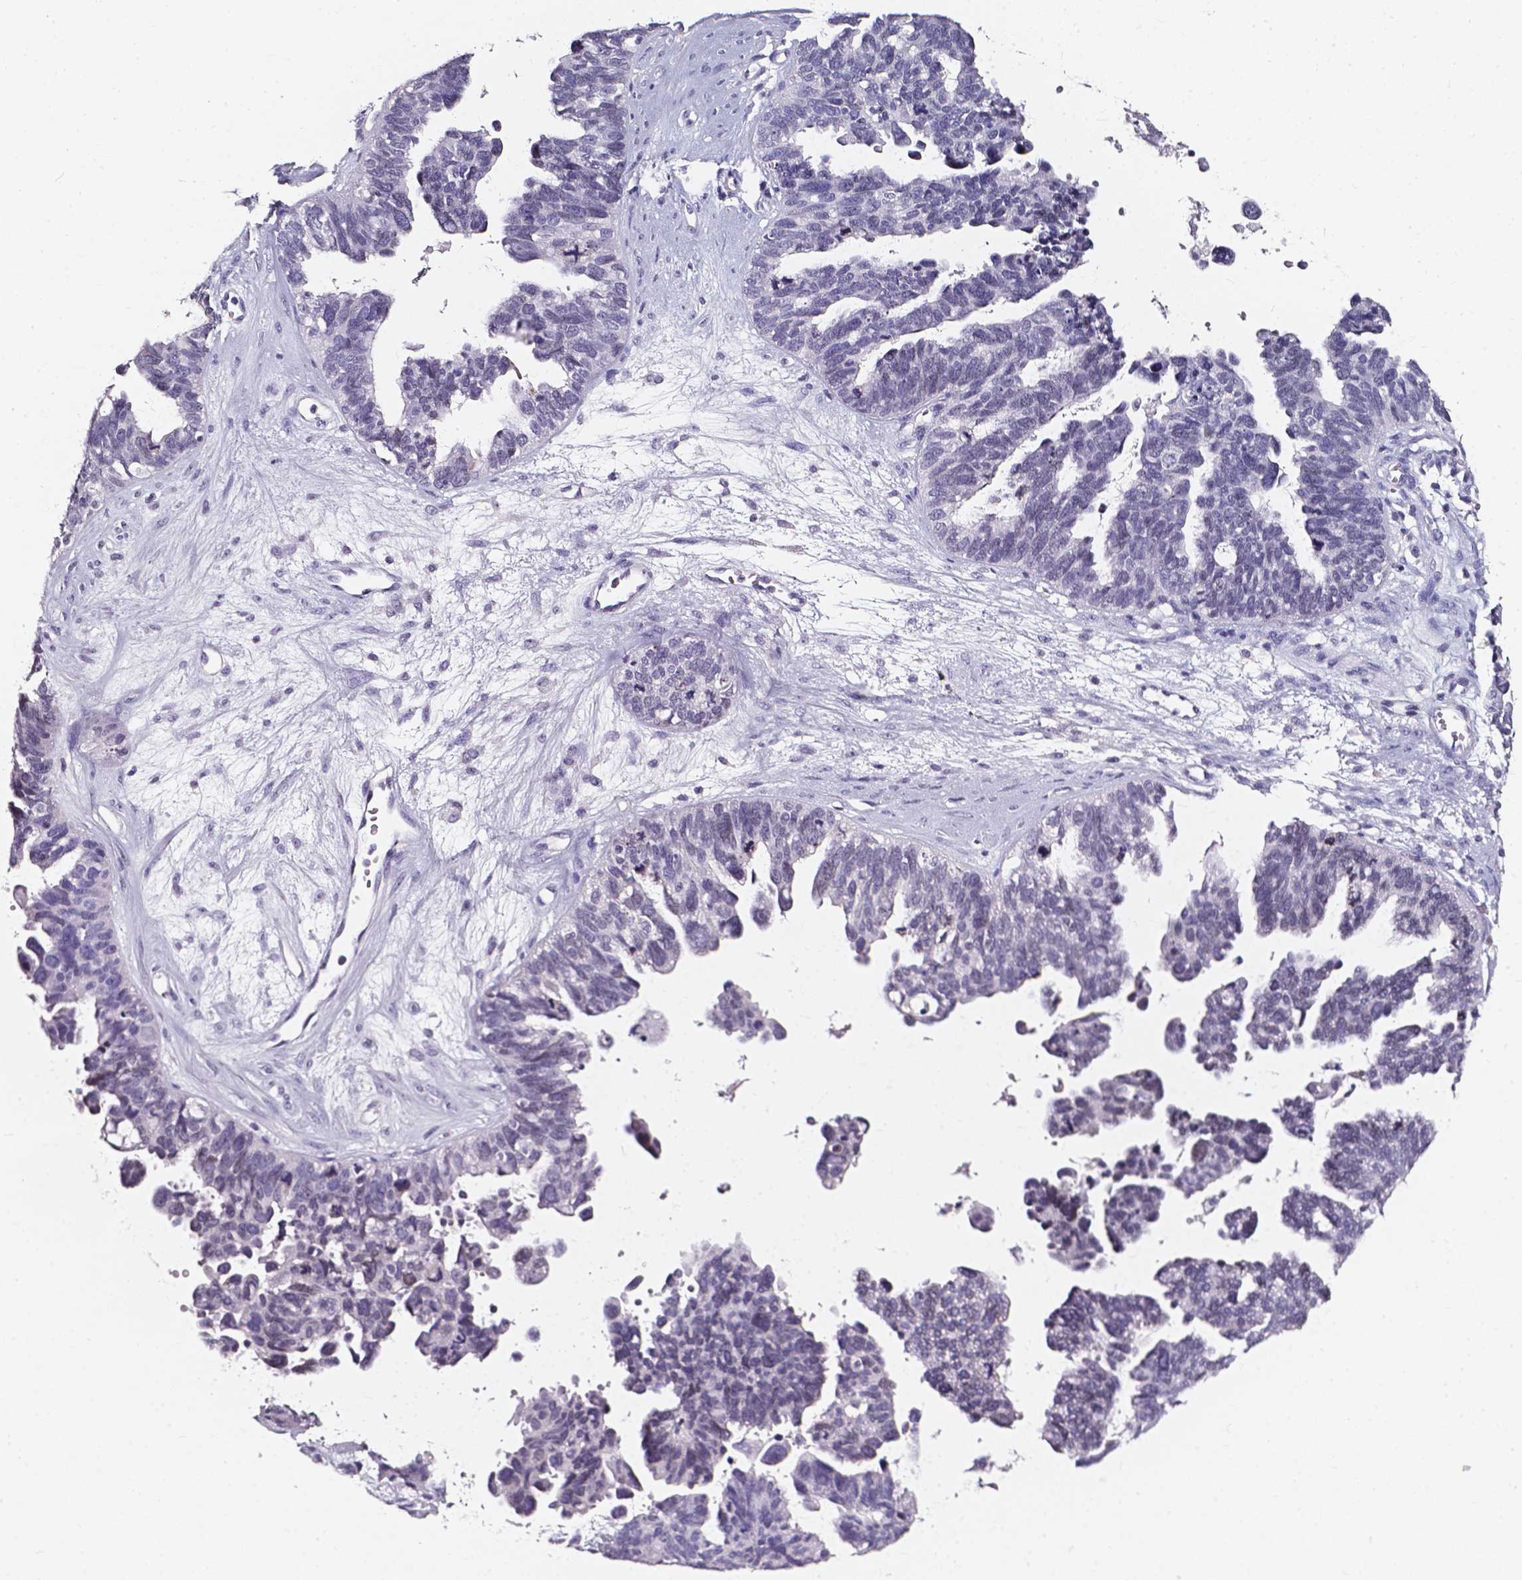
{"staining": {"intensity": "negative", "quantity": "none", "location": "none"}, "tissue": "ovarian cancer", "cell_type": "Tumor cells", "image_type": "cancer", "snomed": [{"axis": "morphology", "description": "Cystadenocarcinoma, serous, NOS"}, {"axis": "topography", "description": "Ovary"}], "caption": "High magnification brightfield microscopy of ovarian serous cystadenocarcinoma stained with DAB (brown) and counterstained with hematoxylin (blue): tumor cells show no significant expression. The staining was performed using DAB (3,3'-diaminobenzidine) to visualize the protein expression in brown, while the nuclei were stained in blue with hematoxylin (Magnification: 20x).", "gene": "AKR1B10", "patient": {"sex": "female", "age": 60}}